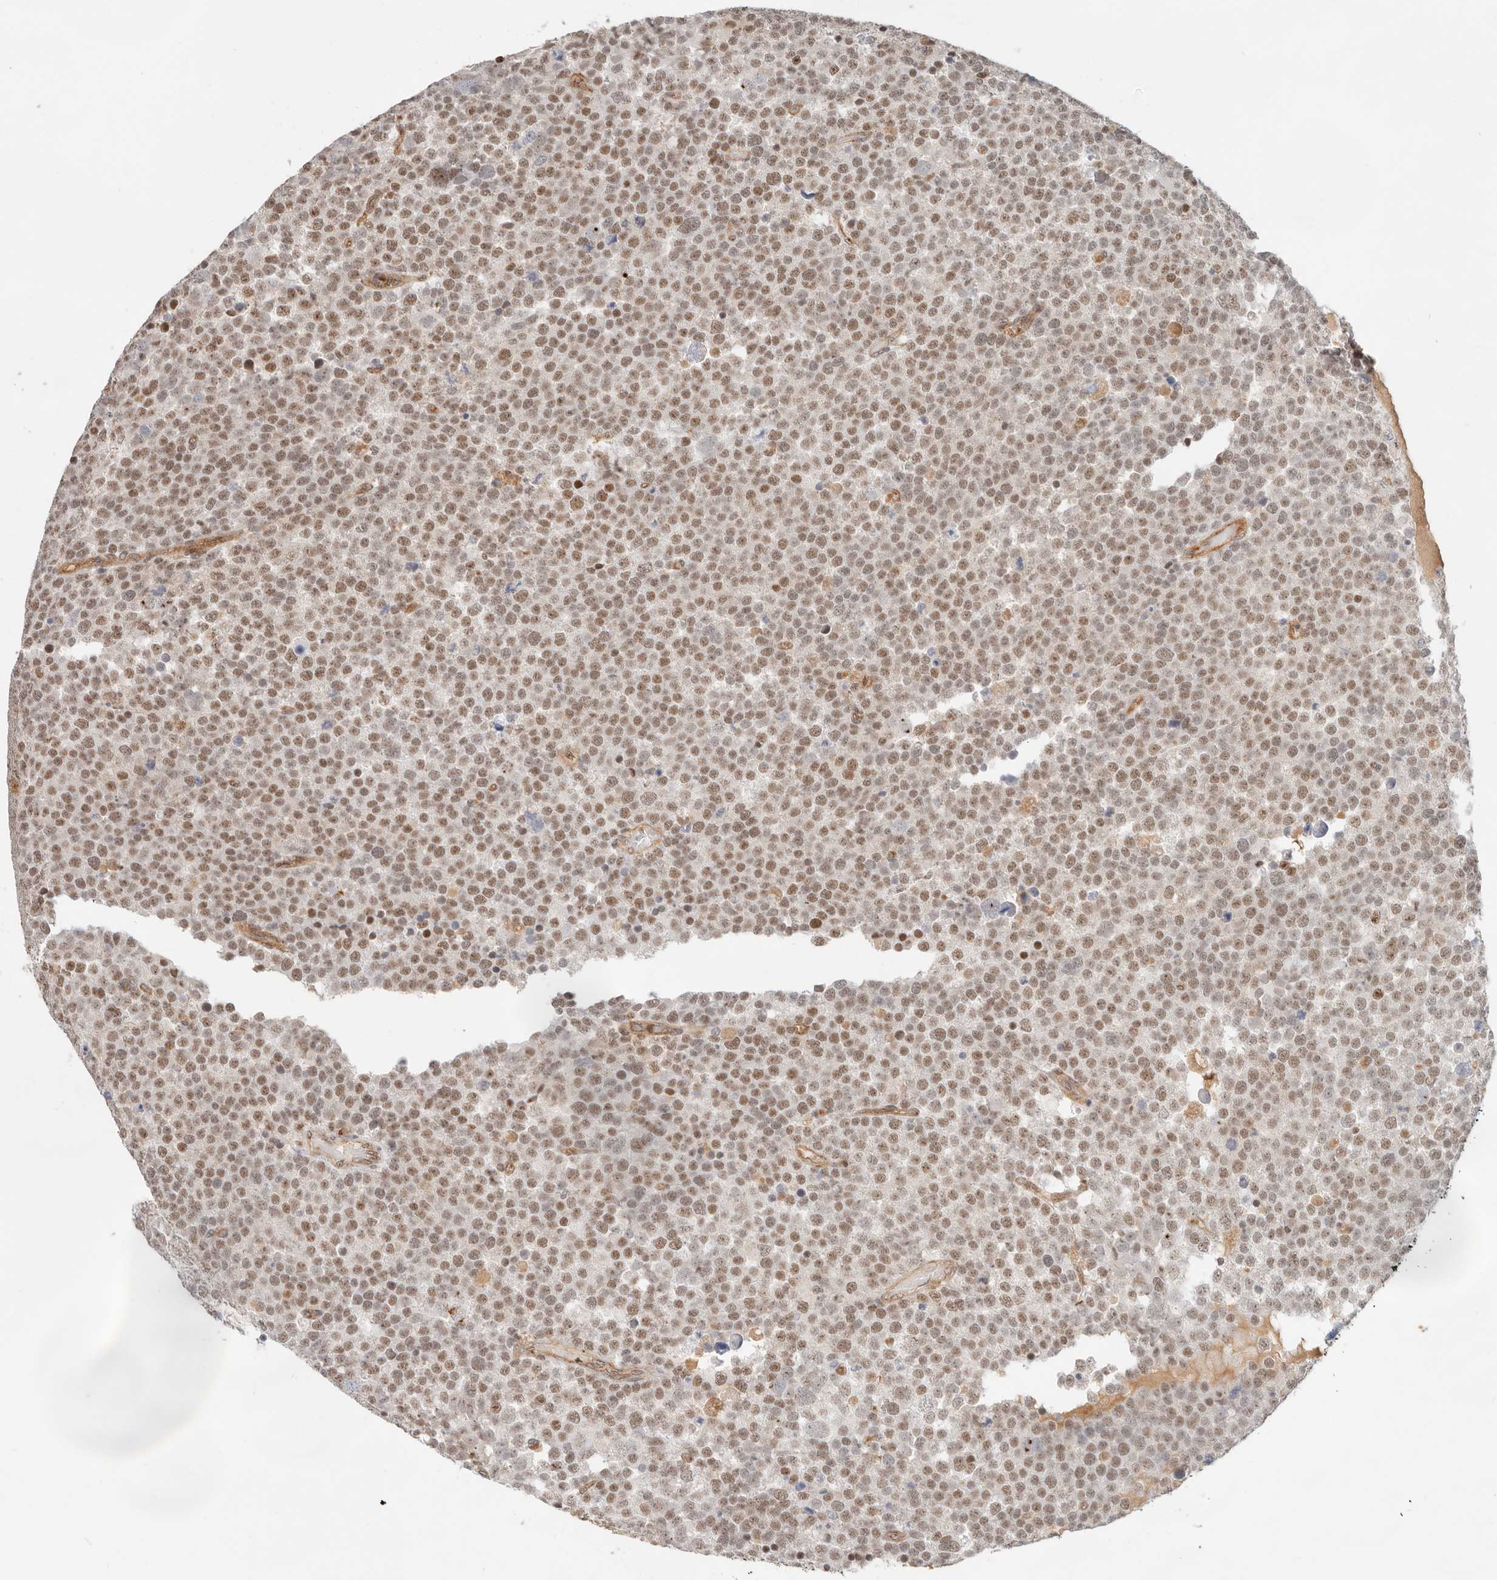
{"staining": {"intensity": "moderate", "quantity": ">75%", "location": "nuclear"}, "tissue": "testis cancer", "cell_type": "Tumor cells", "image_type": "cancer", "snomed": [{"axis": "morphology", "description": "Seminoma, NOS"}, {"axis": "topography", "description": "Testis"}], "caption": "DAB (3,3'-diaminobenzidine) immunohistochemical staining of human testis cancer reveals moderate nuclear protein staining in about >75% of tumor cells.", "gene": "HEXD", "patient": {"sex": "male", "age": 71}}